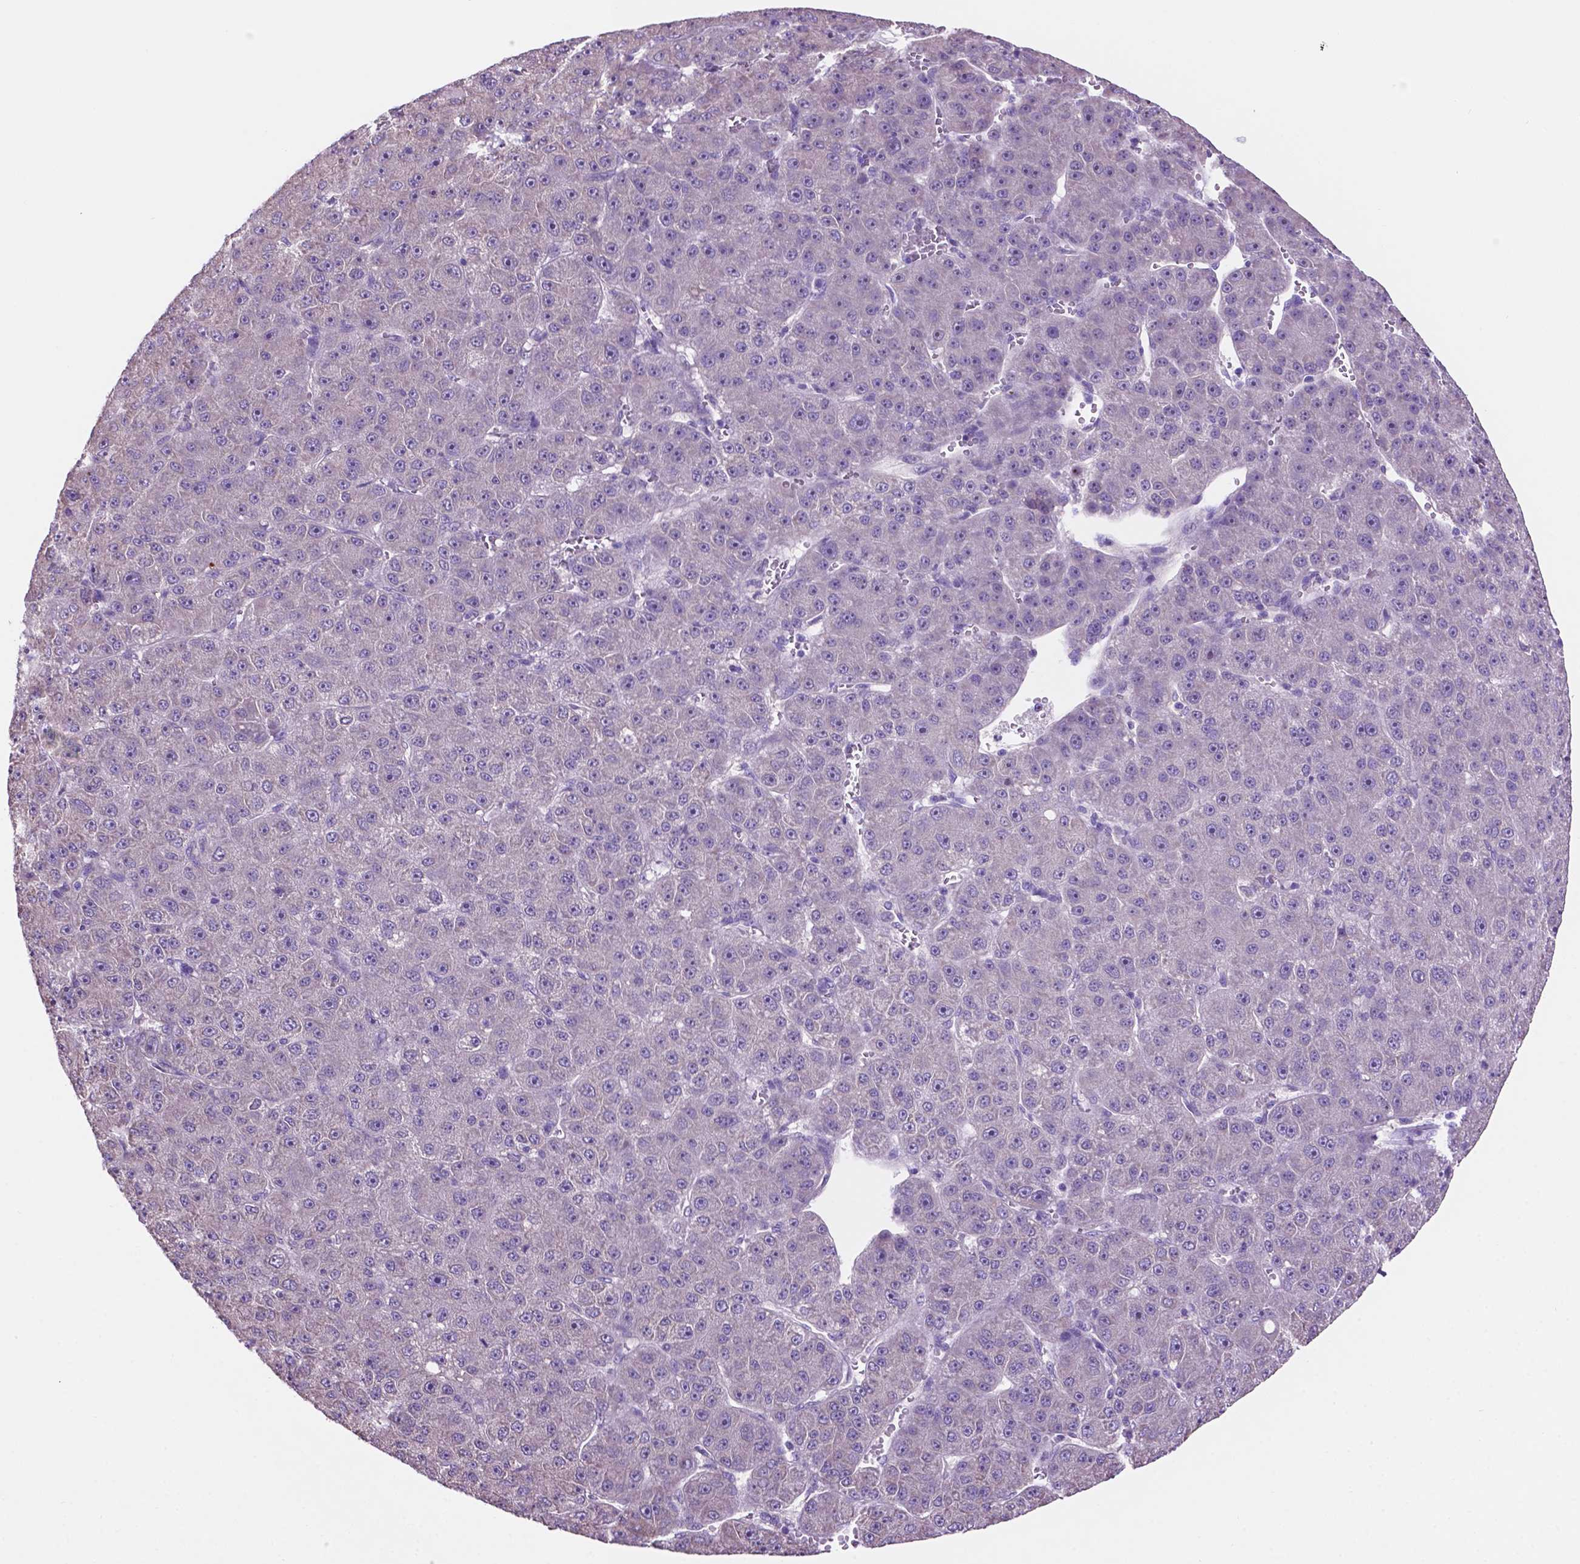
{"staining": {"intensity": "negative", "quantity": "none", "location": "none"}, "tissue": "liver cancer", "cell_type": "Tumor cells", "image_type": "cancer", "snomed": [{"axis": "morphology", "description": "Carcinoma, Hepatocellular, NOS"}, {"axis": "topography", "description": "Liver"}], "caption": "High magnification brightfield microscopy of liver hepatocellular carcinoma stained with DAB (brown) and counterstained with hematoxylin (blue): tumor cells show no significant expression.", "gene": "SPDYA", "patient": {"sex": "male", "age": 67}}